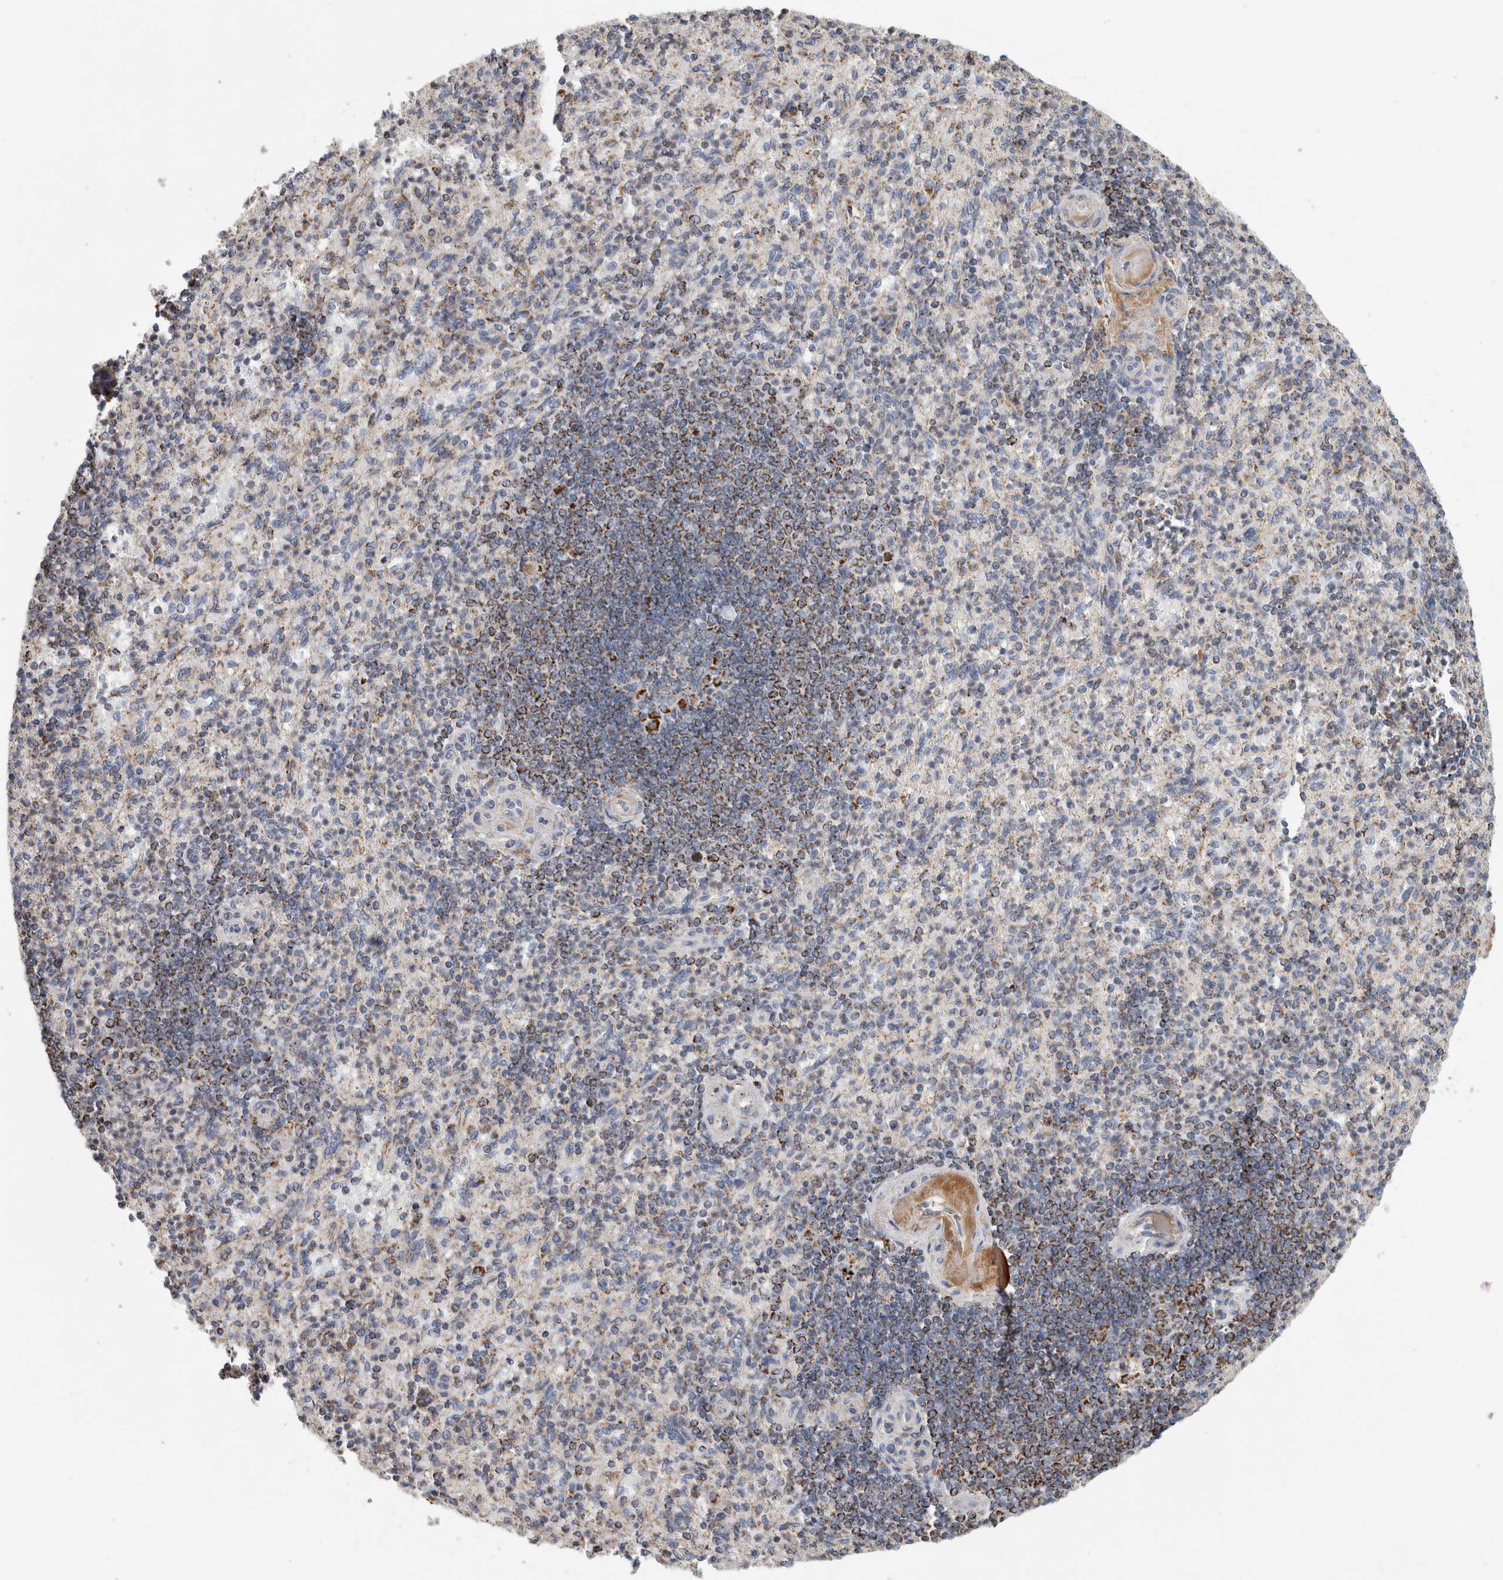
{"staining": {"intensity": "negative", "quantity": "none", "location": "none"}, "tissue": "spleen", "cell_type": "Cells in red pulp", "image_type": "normal", "snomed": [{"axis": "morphology", "description": "Normal tissue, NOS"}, {"axis": "topography", "description": "Spleen"}], "caption": "DAB (3,3'-diaminobenzidine) immunohistochemical staining of unremarkable human spleen displays no significant expression in cells in red pulp.", "gene": "ST8SIA1", "patient": {"sex": "female", "age": 74}}